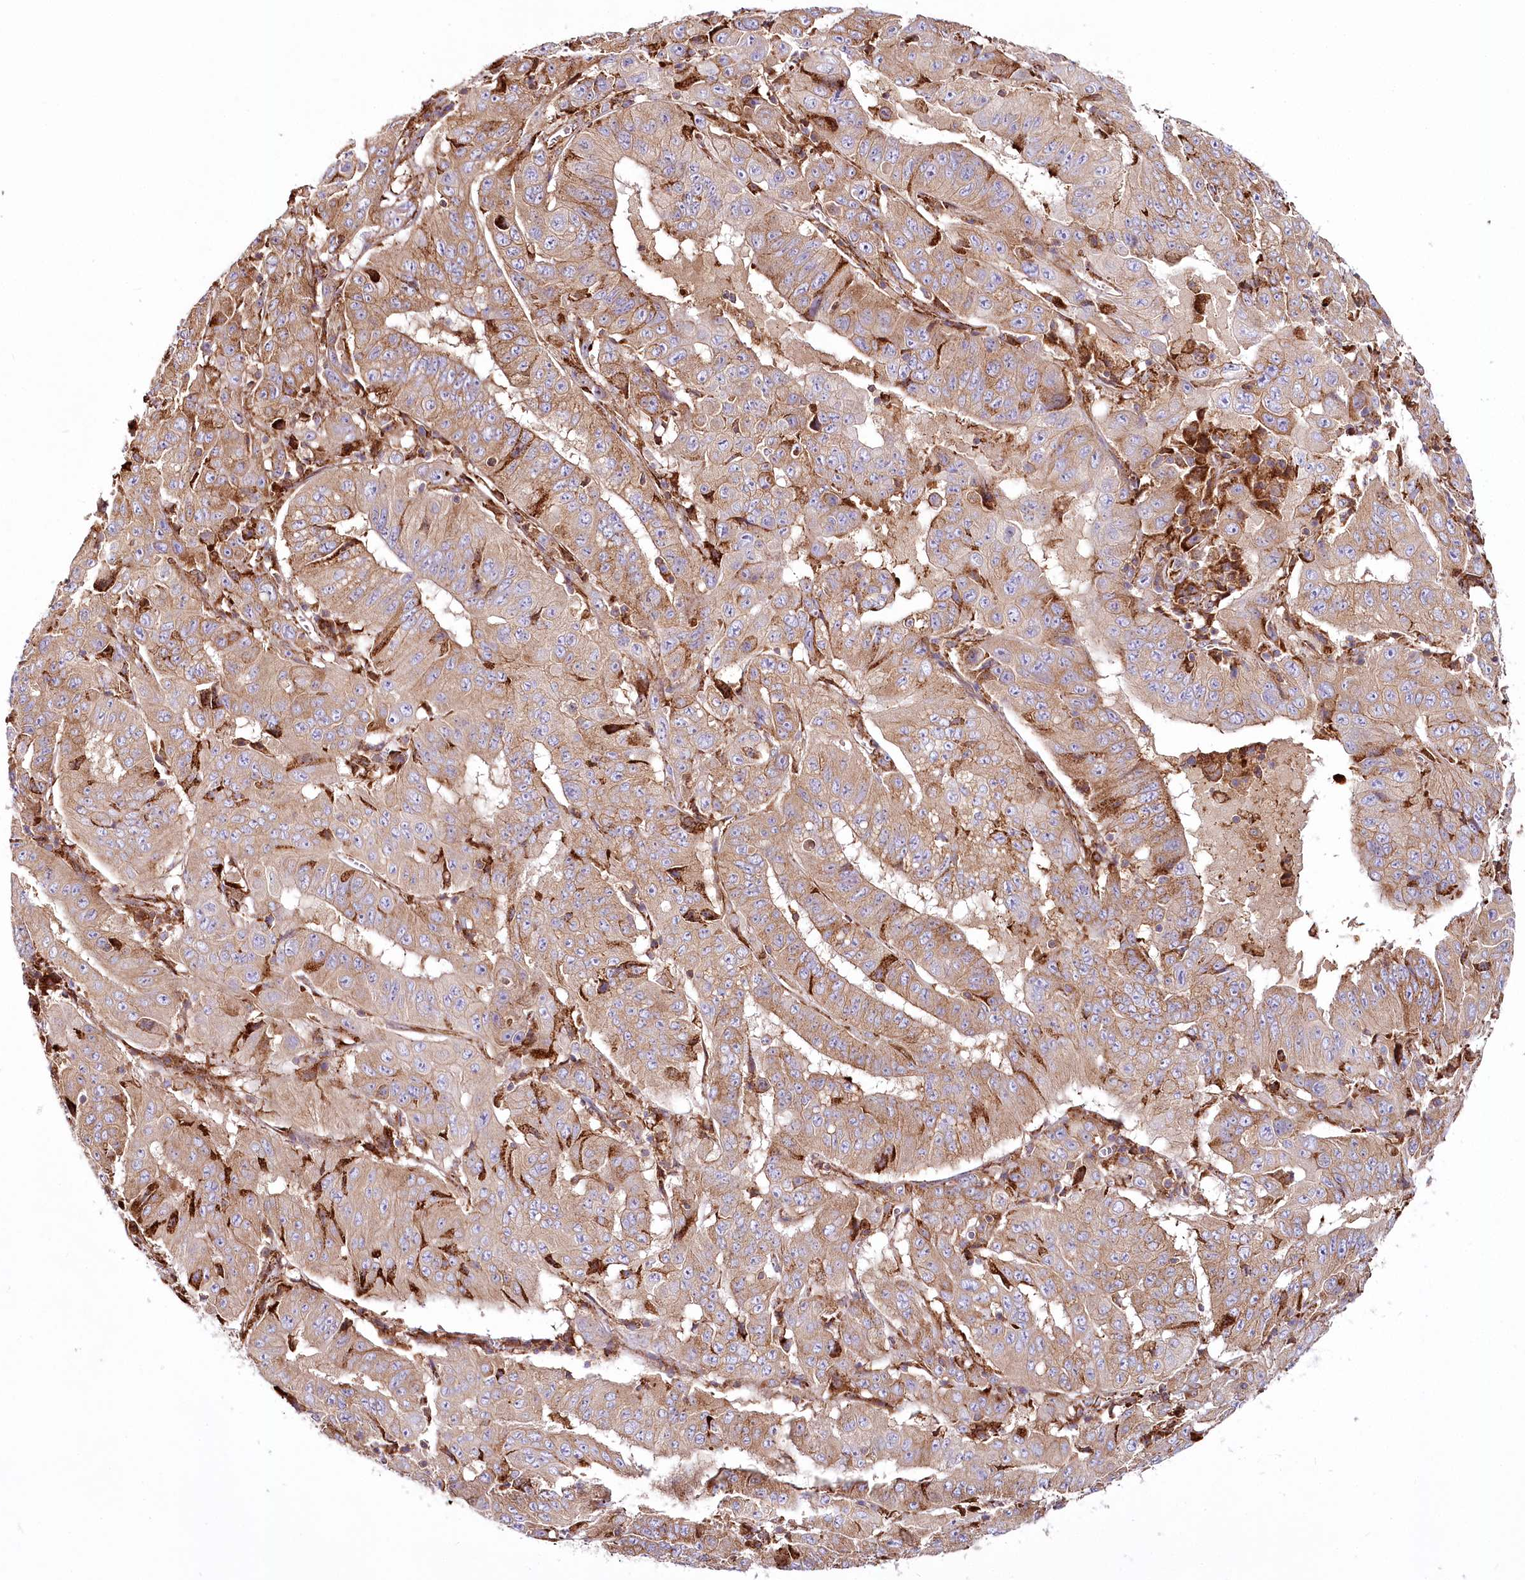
{"staining": {"intensity": "moderate", "quantity": ">75%", "location": "cytoplasmic/membranous"}, "tissue": "pancreatic cancer", "cell_type": "Tumor cells", "image_type": "cancer", "snomed": [{"axis": "morphology", "description": "Adenocarcinoma, NOS"}, {"axis": "topography", "description": "Pancreas"}], "caption": "Immunohistochemistry of human pancreatic adenocarcinoma demonstrates medium levels of moderate cytoplasmic/membranous staining in approximately >75% of tumor cells.", "gene": "POGLUT1", "patient": {"sex": "male", "age": 63}}